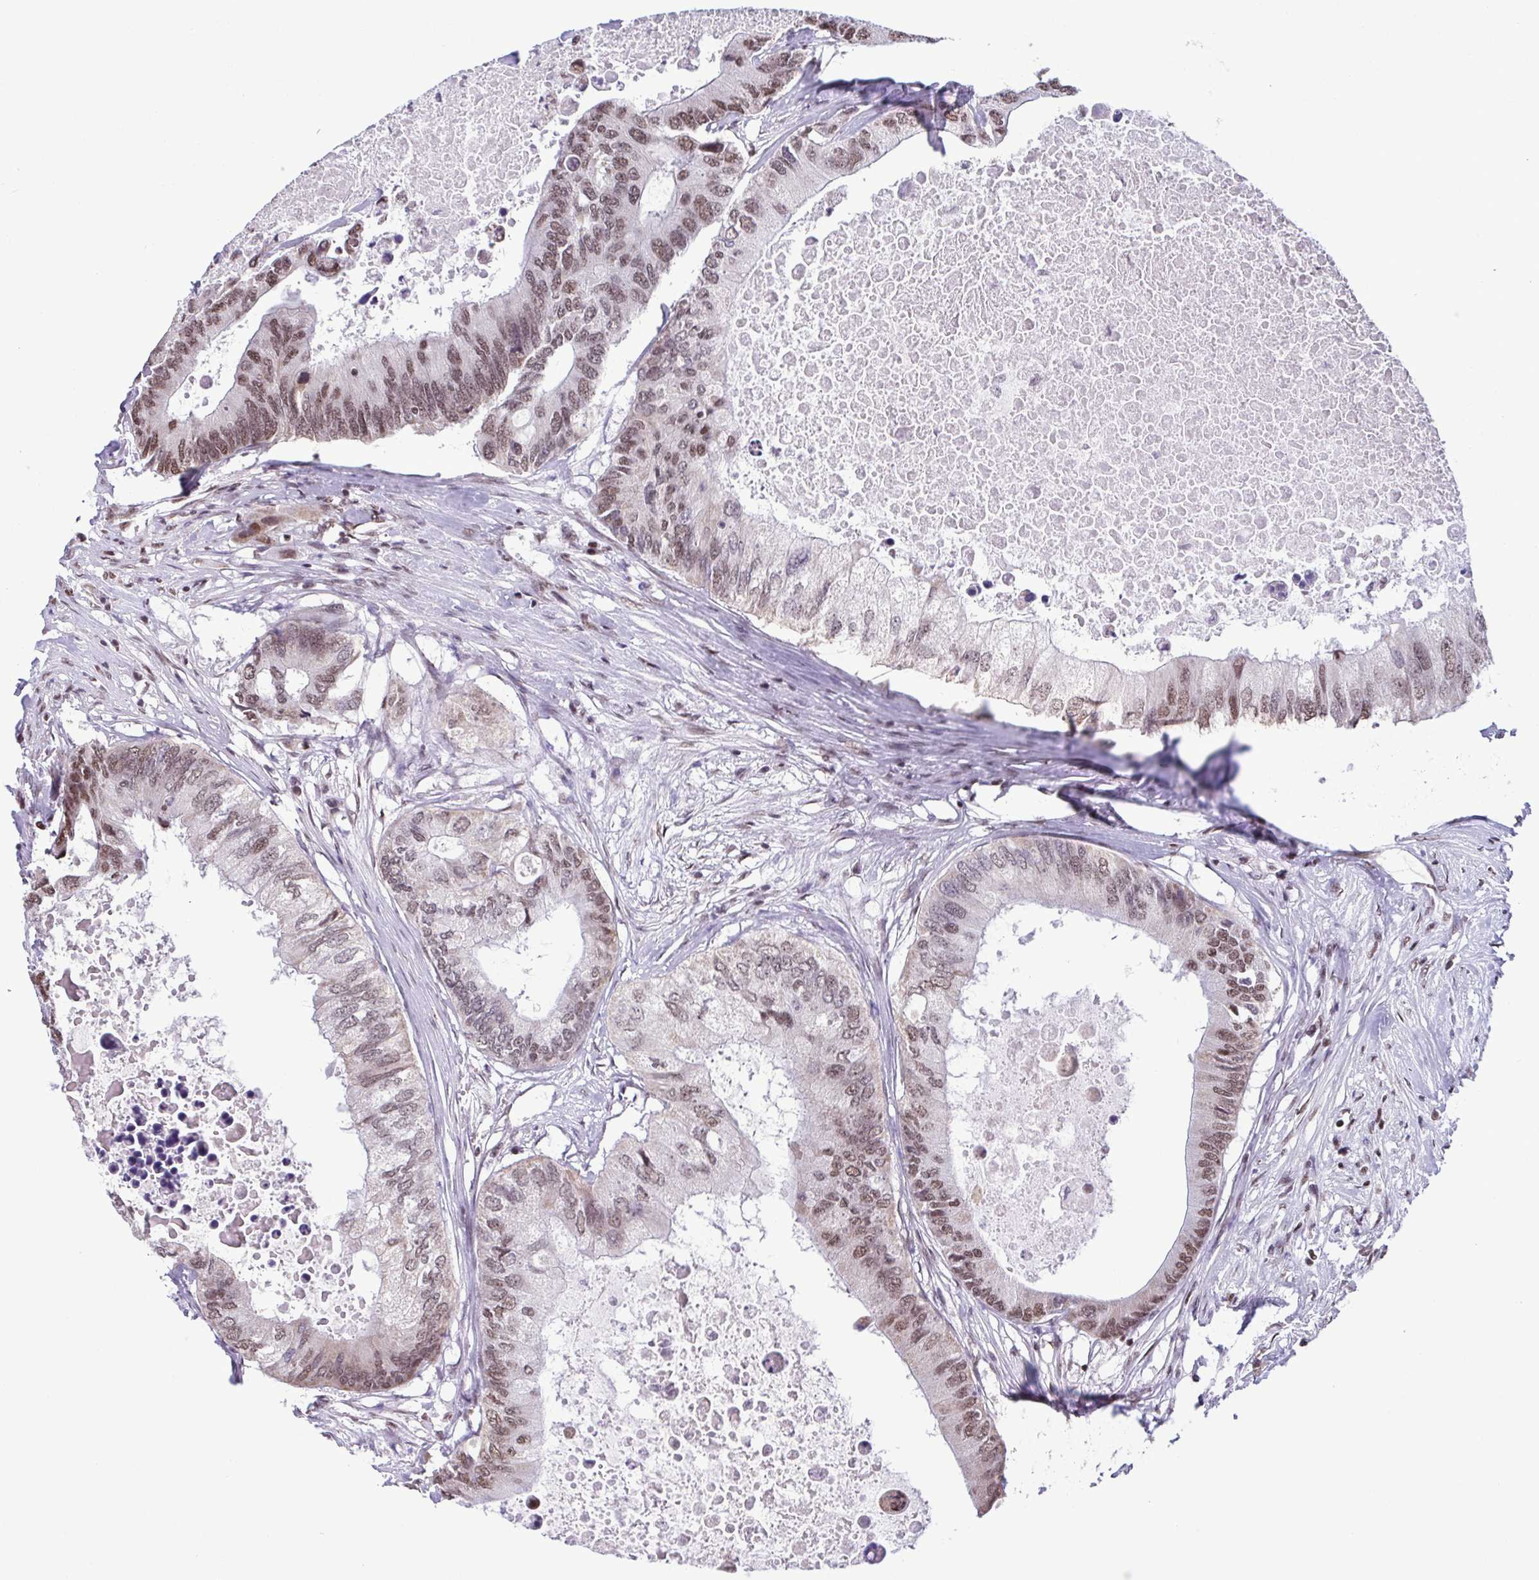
{"staining": {"intensity": "moderate", "quantity": ">75%", "location": "nuclear"}, "tissue": "colorectal cancer", "cell_type": "Tumor cells", "image_type": "cancer", "snomed": [{"axis": "morphology", "description": "Adenocarcinoma, NOS"}, {"axis": "topography", "description": "Colon"}], "caption": "Immunohistochemistry (IHC) (DAB (3,3'-diaminobenzidine)) staining of human colorectal cancer reveals moderate nuclear protein staining in about >75% of tumor cells.", "gene": "TIMM21", "patient": {"sex": "male", "age": 71}}